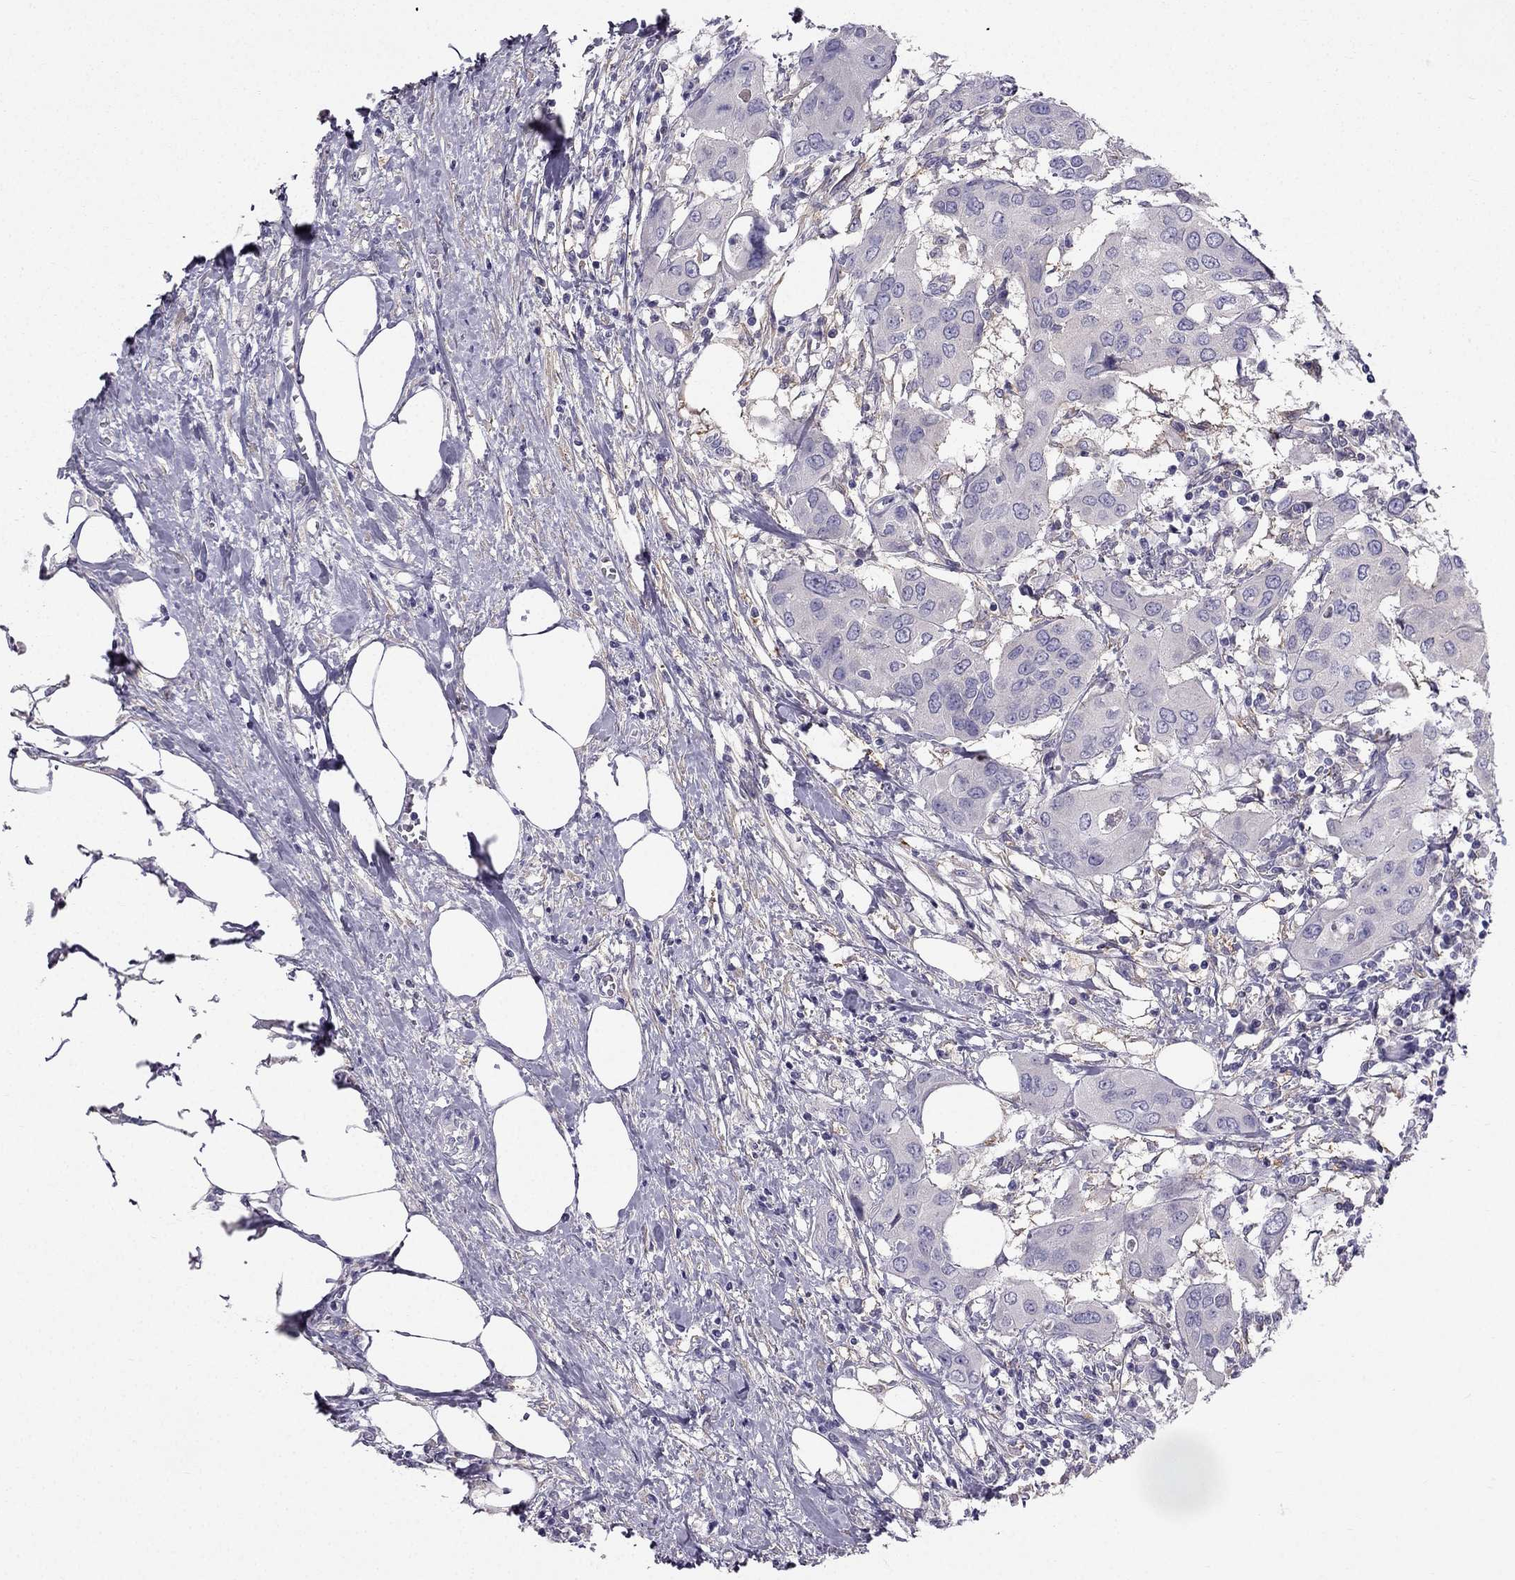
{"staining": {"intensity": "negative", "quantity": "none", "location": "none"}, "tissue": "urothelial cancer", "cell_type": "Tumor cells", "image_type": "cancer", "snomed": [{"axis": "morphology", "description": "Urothelial carcinoma, NOS"}, {"axis": "morphology", "description": "Urothelial carcinoma, High grade"}, {"axis": "topography", "description": "Urinary bladder"}], "caption": "There is no significant expression in tumor cells of transitional cell carcinoma. (IHC, brightfield microscopy, high magnification).", "gene": "SYT5", "patient": {"sex": "male", "age": 63}}